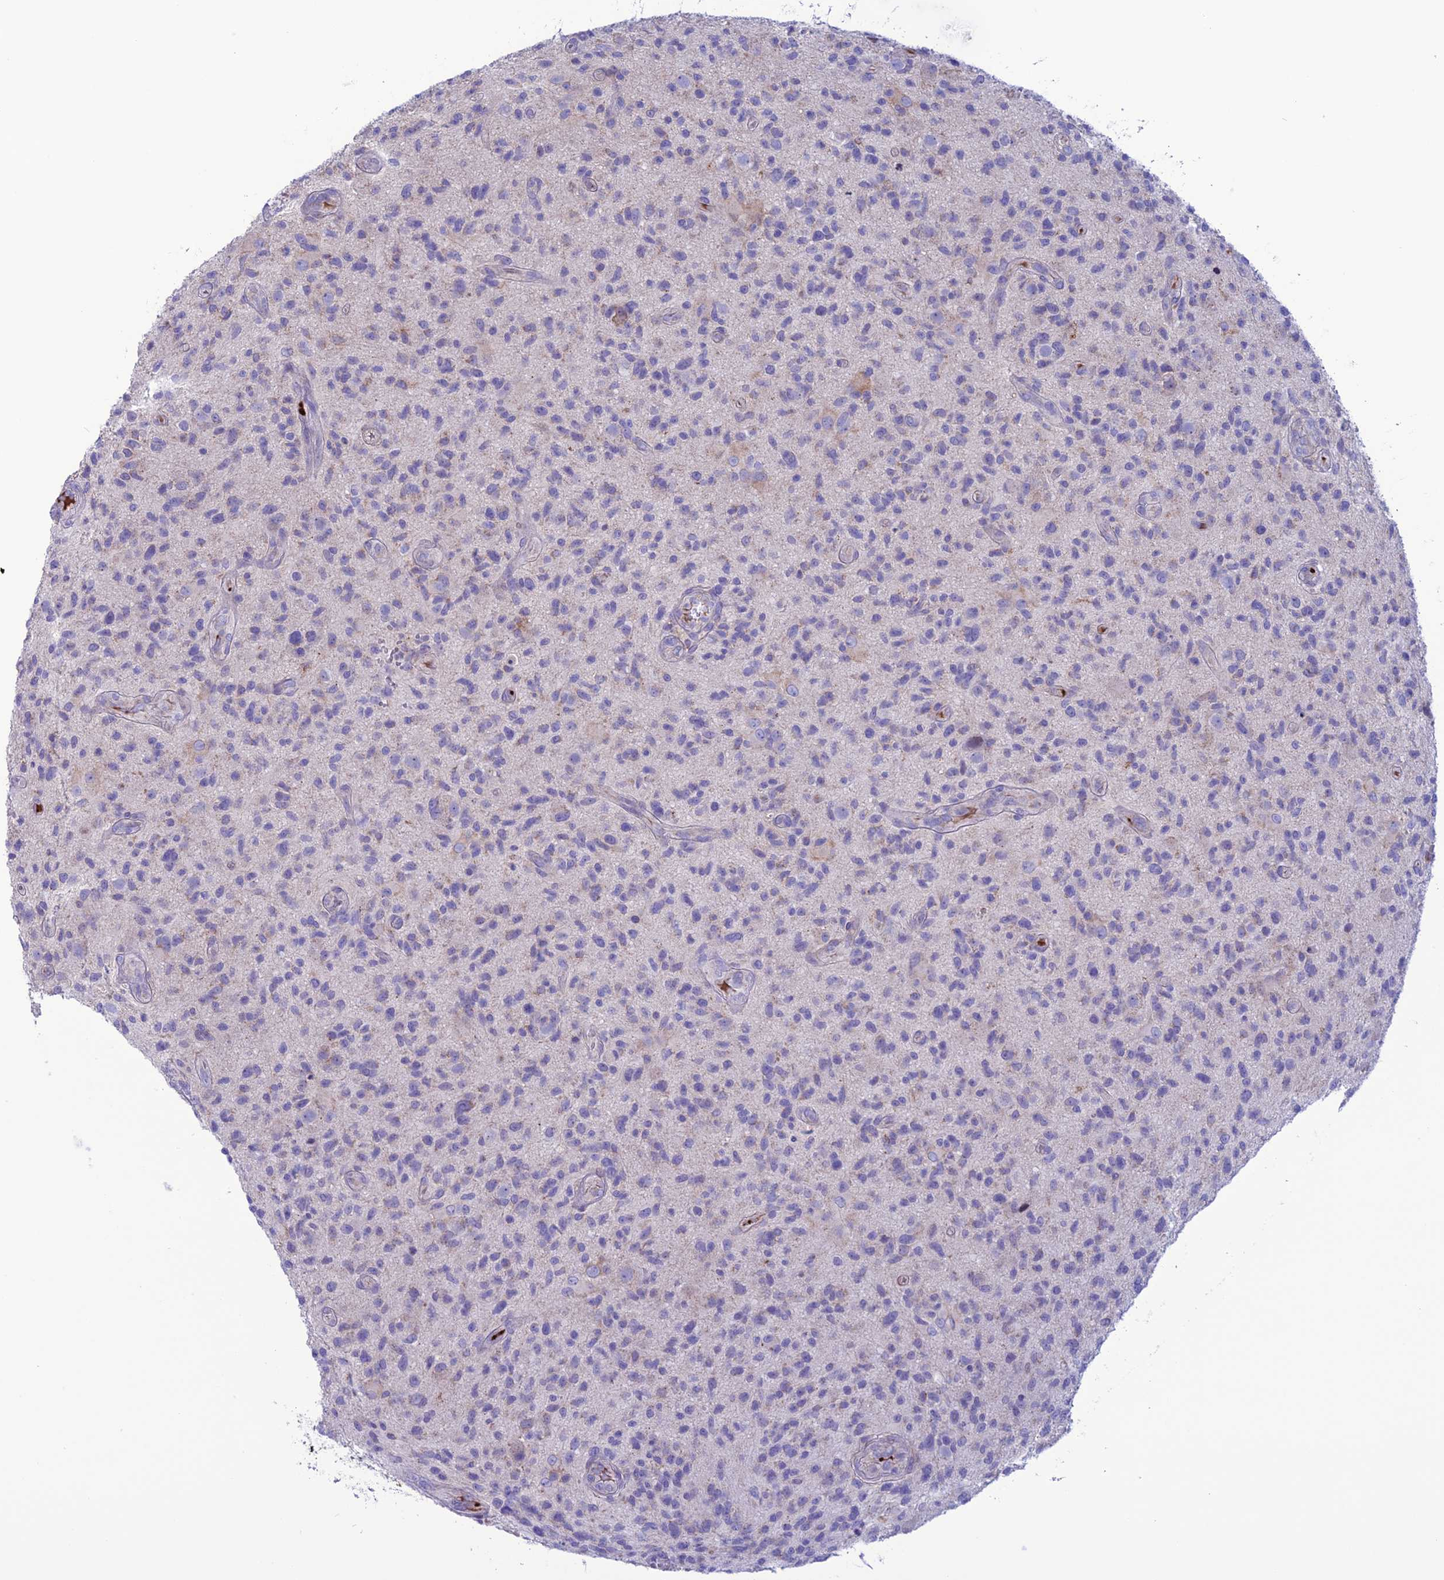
{"staining": {"intensity": "negative", "quantity": "none", "location": "none"}, "tissue": "glioma", "cell_type": "Tumor cells", "image_type": "cancer", "snomed": [{"axis": "morphology", "description": "Glioma, malignant, High grade"}, {"axis": "topography", "description": "Brain"}], "caption": "A photomicrograph of human glioma is negative for staining in tumor cells.", "gene": "C21orf140", "patient": {"sex": "male", "age": 47}}